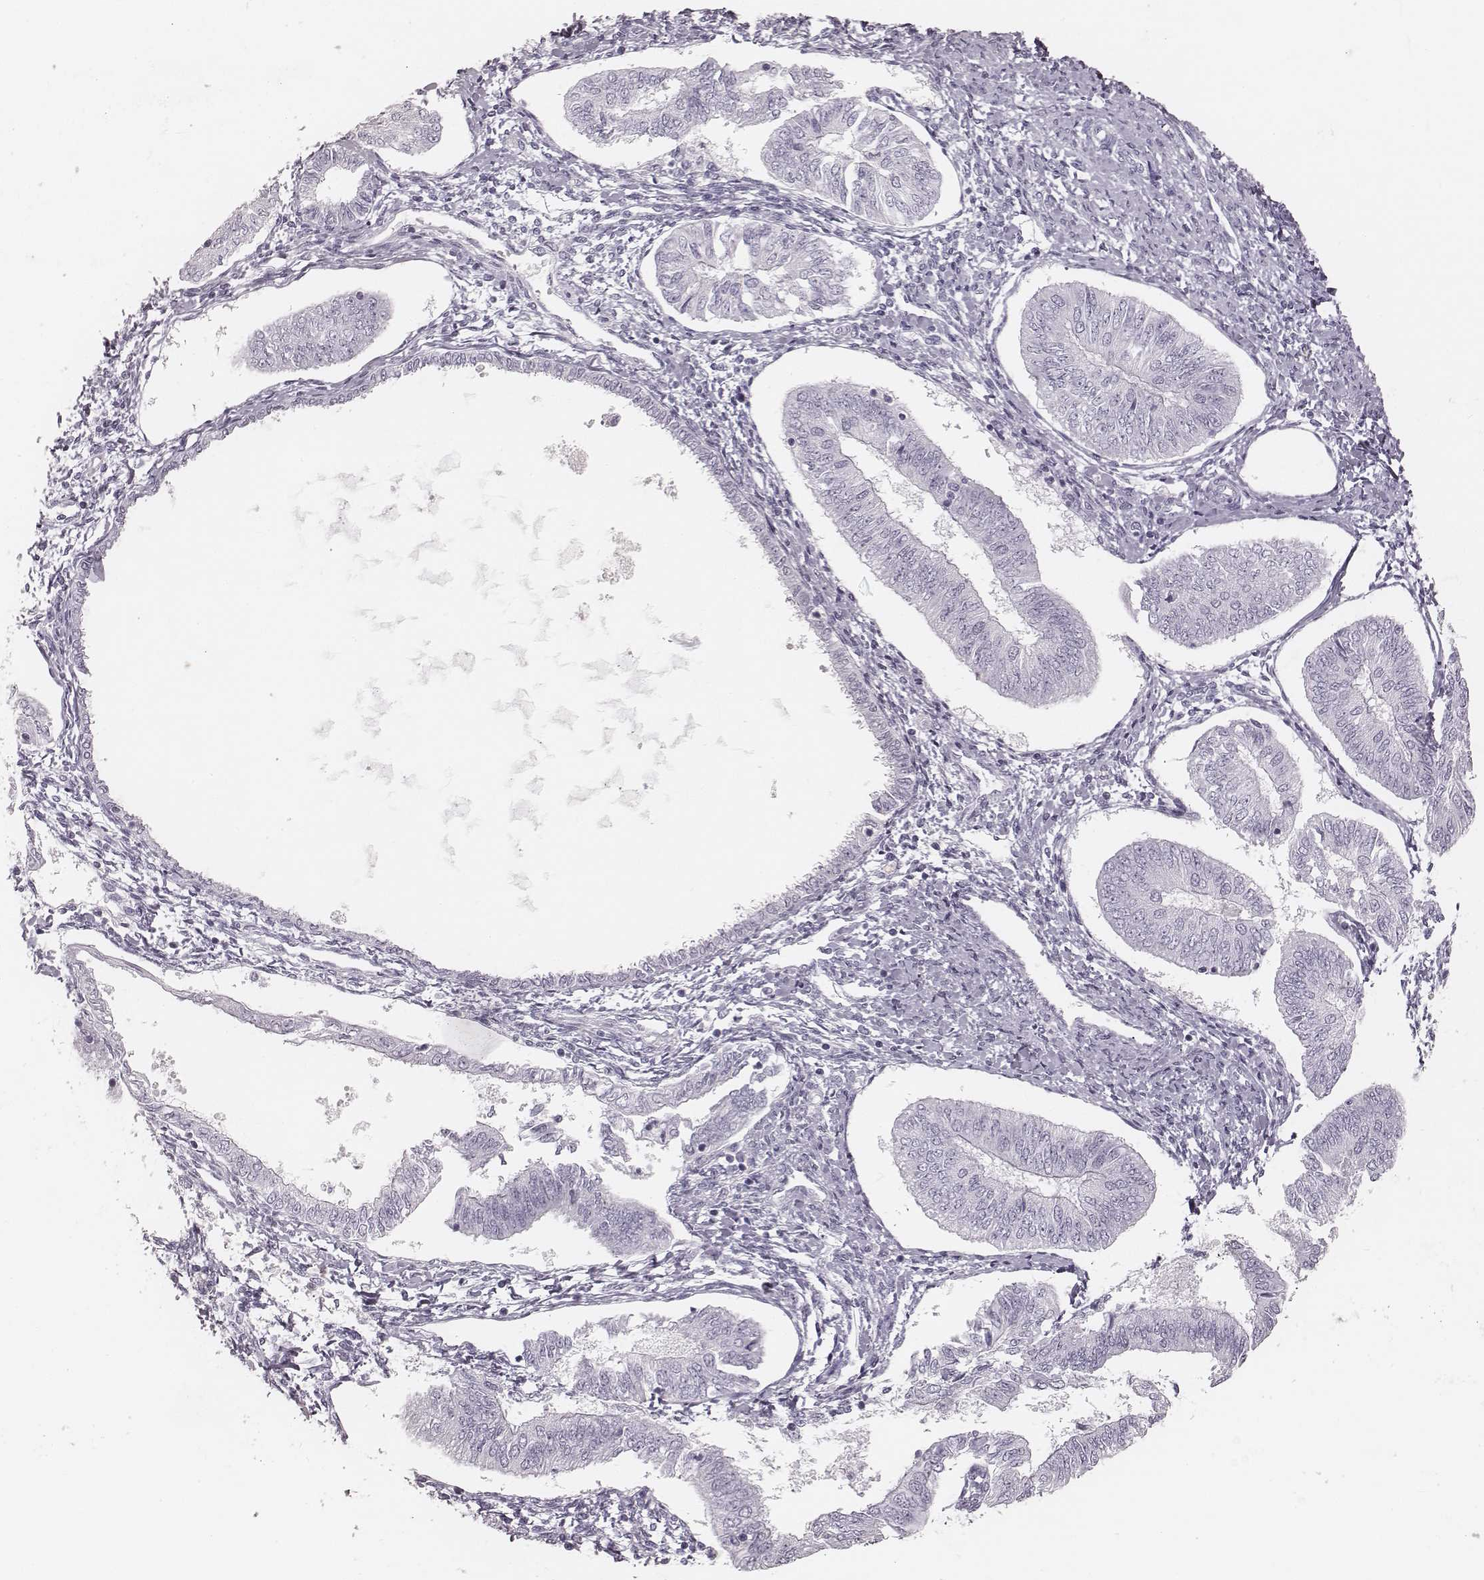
{"staining": {"intensity": "negative", "quantity": "none", "location": "none"}, "tissue": "endometrial cancer", "cell_type": "Tumor cells", "image_type": "cancer", "snomed": [{"axis": "morphology", "description": "Adenocarcinoma, NOS"}, {"axis": "topography", "description": "Endometrium"}], "caption": "There is no significant positivity in tumor cells of endometrial cancer (adenocarcinoma). Nuclei are stained in blue.", "gene": "MSX1", "patient": {"sex": "female", "age": 58}}